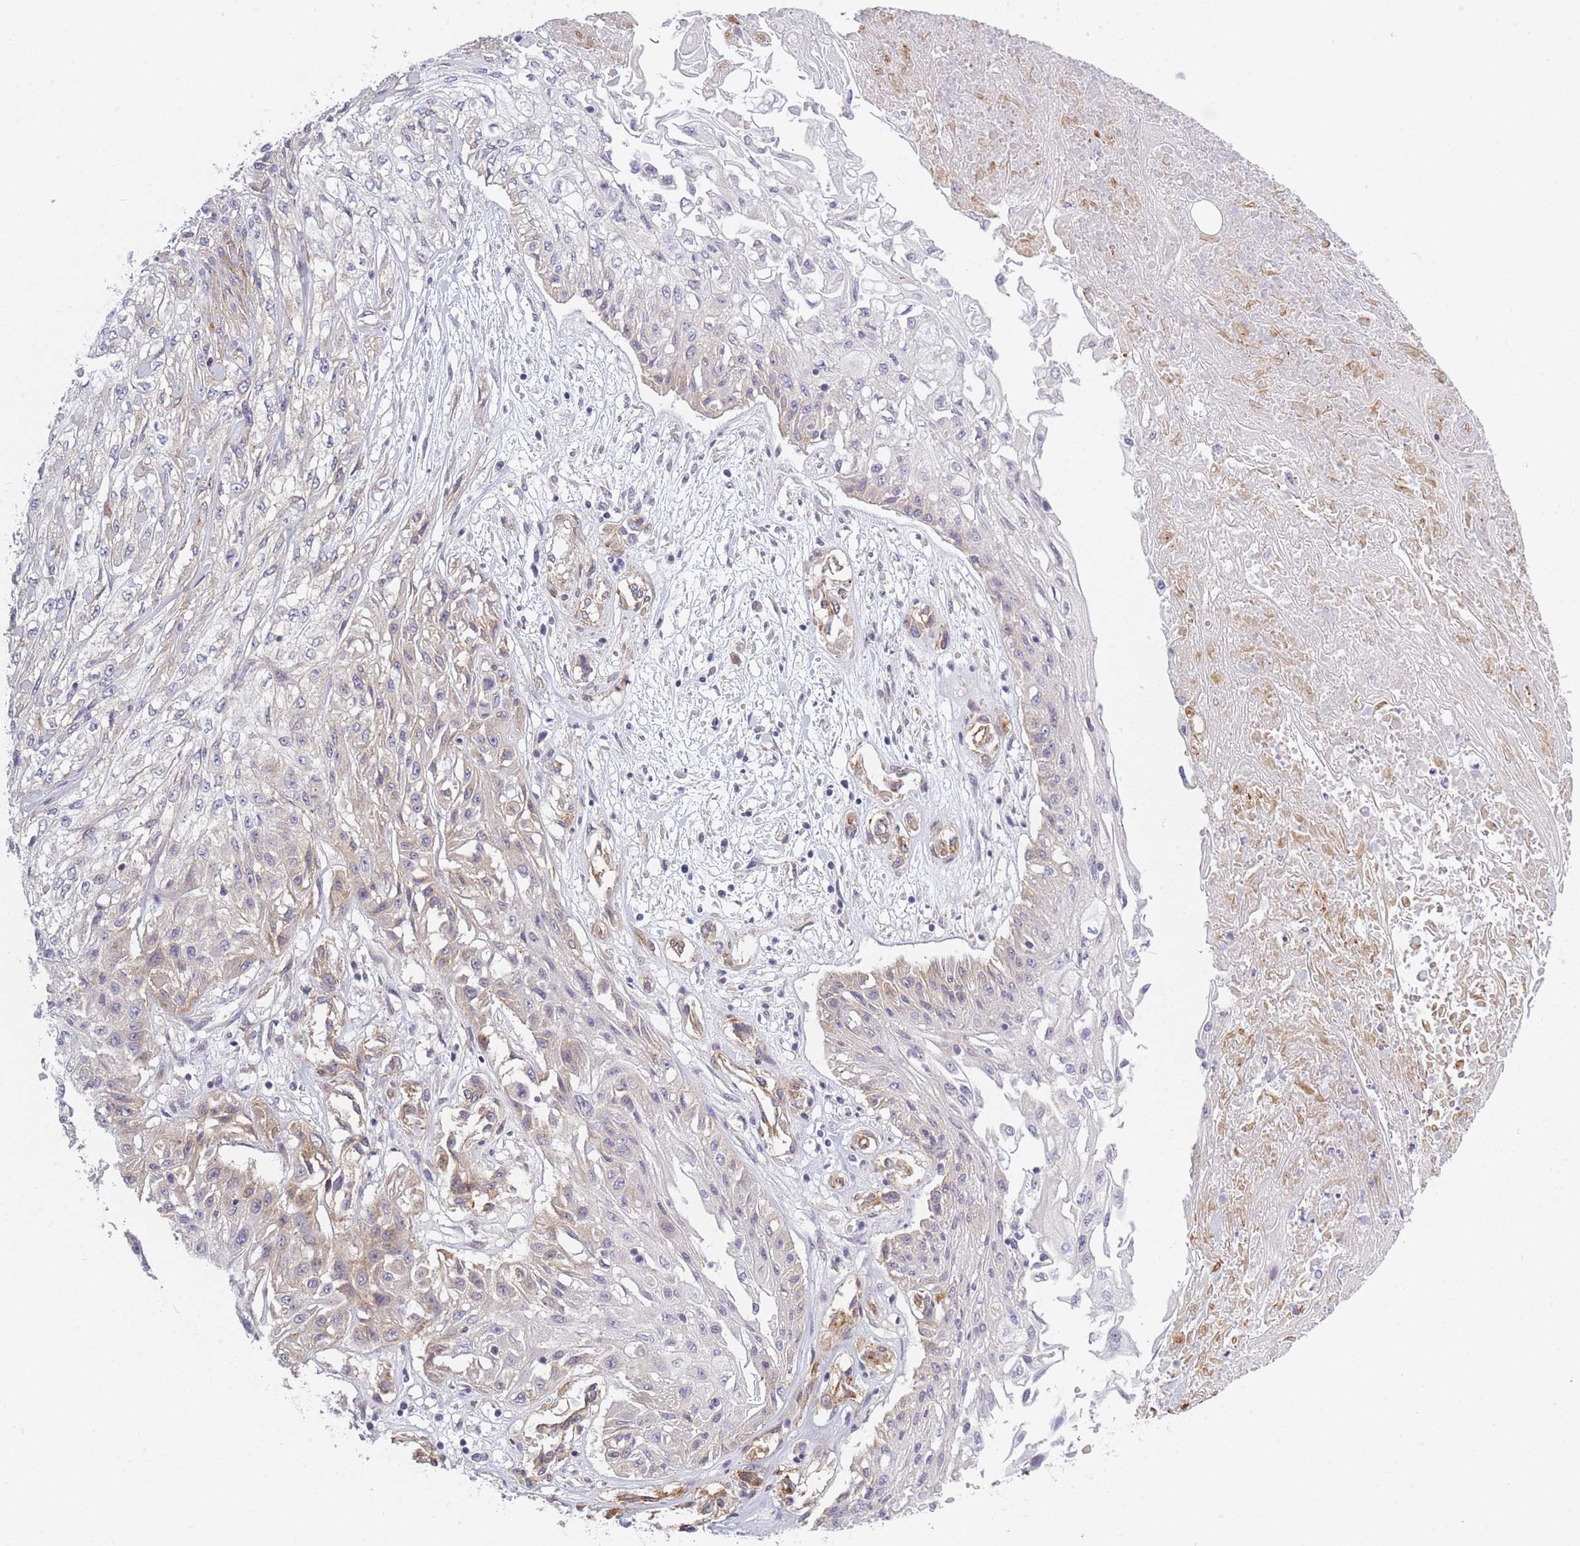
{"staining": {"intensity": "weak", "quantity": "<25%", "location": "cytoplasmic/membranous"}, "tissue": "skin cancer", "cell_type": "Tumor cells", "image_type": "cancer", "snomed": [{"axis": "morphology", "description": "Squamous cell carcinoma, NOS"}, {"axis": "morphology", "description": "Squamous cell carcinoma, metastatic, NOS"}, {"axis": "topography", "description": "Skin"}, {"axis": "topography", "description": "Lymph node"}], "caption": "A high-resolution micrograph shows immunohistochemistry staining of squamous cell carcinoma (skin), which reveals no significant expression in tumor cells.", "gene": "SLC7A6", "patient": {"sex": "male", "age": 75}}